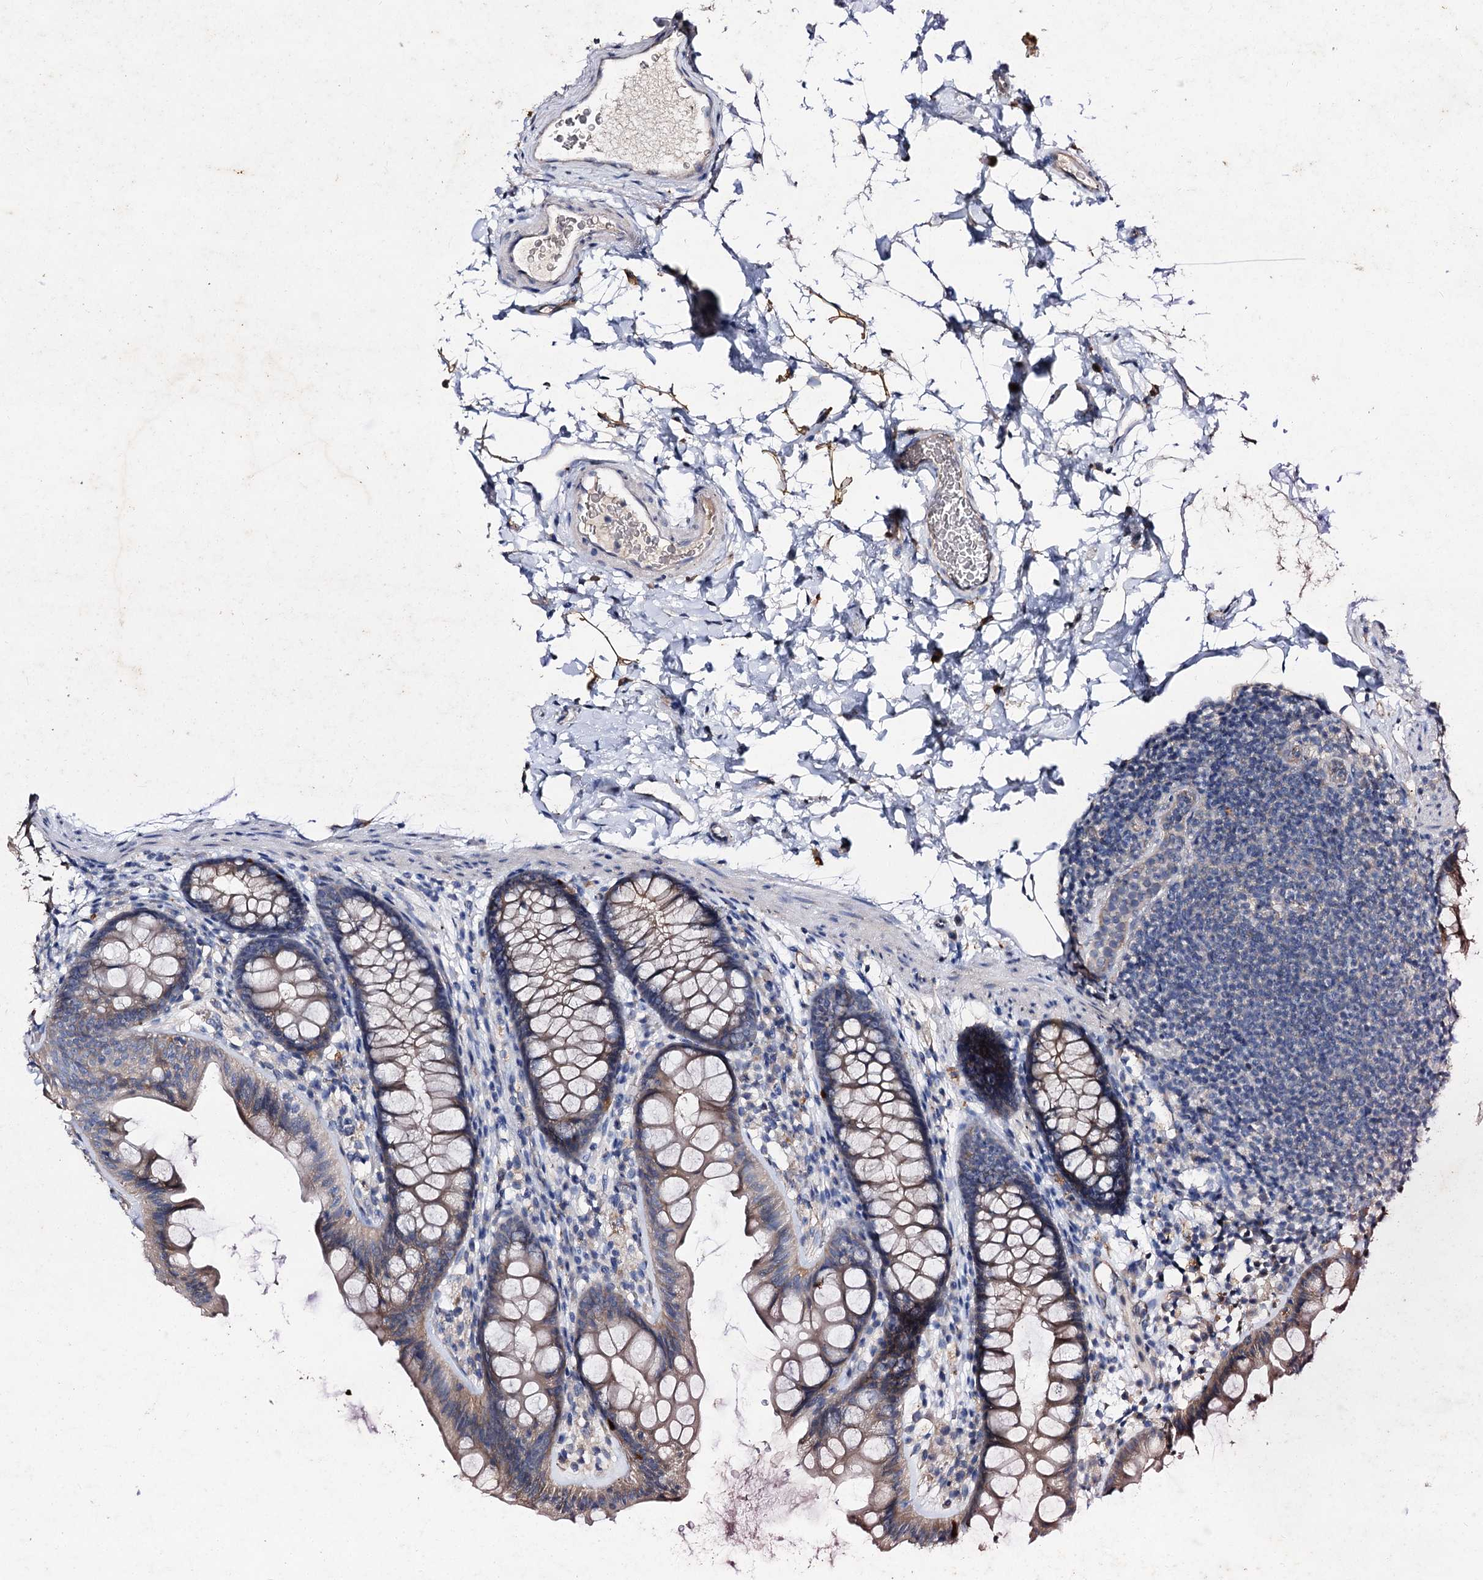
{"staining": {"intensity": "moderate", "quantity": ">75%", "location": "cytoplasmic/membranous"}, "tissue": "colon", "cell_type": "Endothelial cells", "image_type": "normal", "snomed": [{"axis": "morphology", "description": "Normal tissue, NOS"}, {"axis": "topography", "description": "Colon"}], "caption": "The photomicrograph shows a brown stain indicating the presence of a protein in the cytoplasmic/membranous of endothelial cells in colon.", "gene": "ATP9A", "patient": {"sex": "female", "age": 62}}